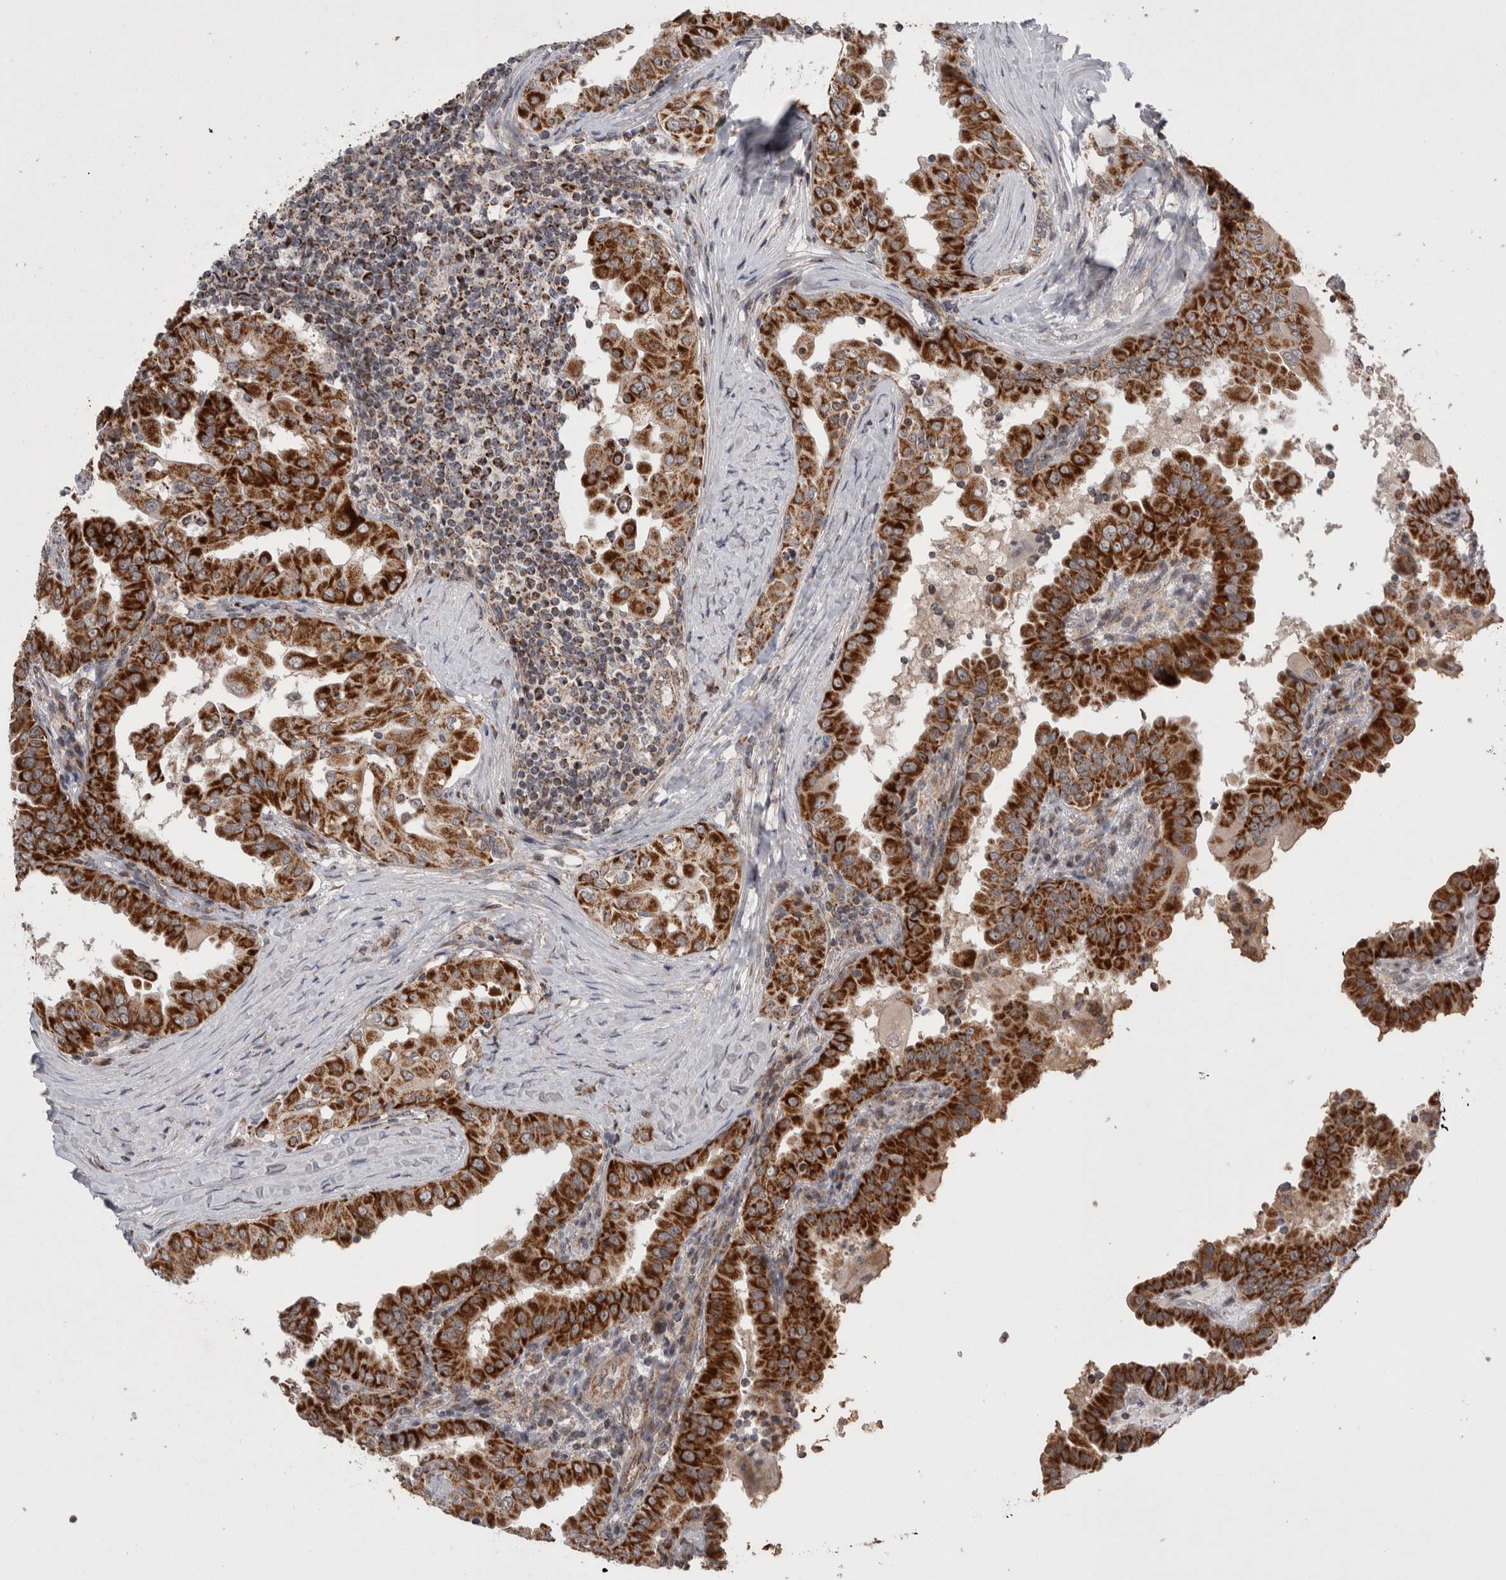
{"staining": {"intensity": "strong", "quantity": ">75%", "location": "cytoplasmic/membranous"}, "tissue": "thyroid cancer", "cell_type": "Tumor cells", "image_type": "cancer", "snomed": [{"axis": "morphology", "description": "Papillary adenocarcinoma, NOS"}, {"axis": "topography", "description": "Thyroid gland"}], "caption": "Thyroid papillary adenocarcinoma tissue reveals strong cytoplasmic/membranous expression in about >75% of tumor cells The staining was performed using DAB (3,3'-diaminobenzidine) to visualize the protein expression in brown, while the nuclei were stained in blue with hematoxylin (Magnification: 20x).", "gene": "MRPL37", "patient": {"sex": "male", "age": 33}}